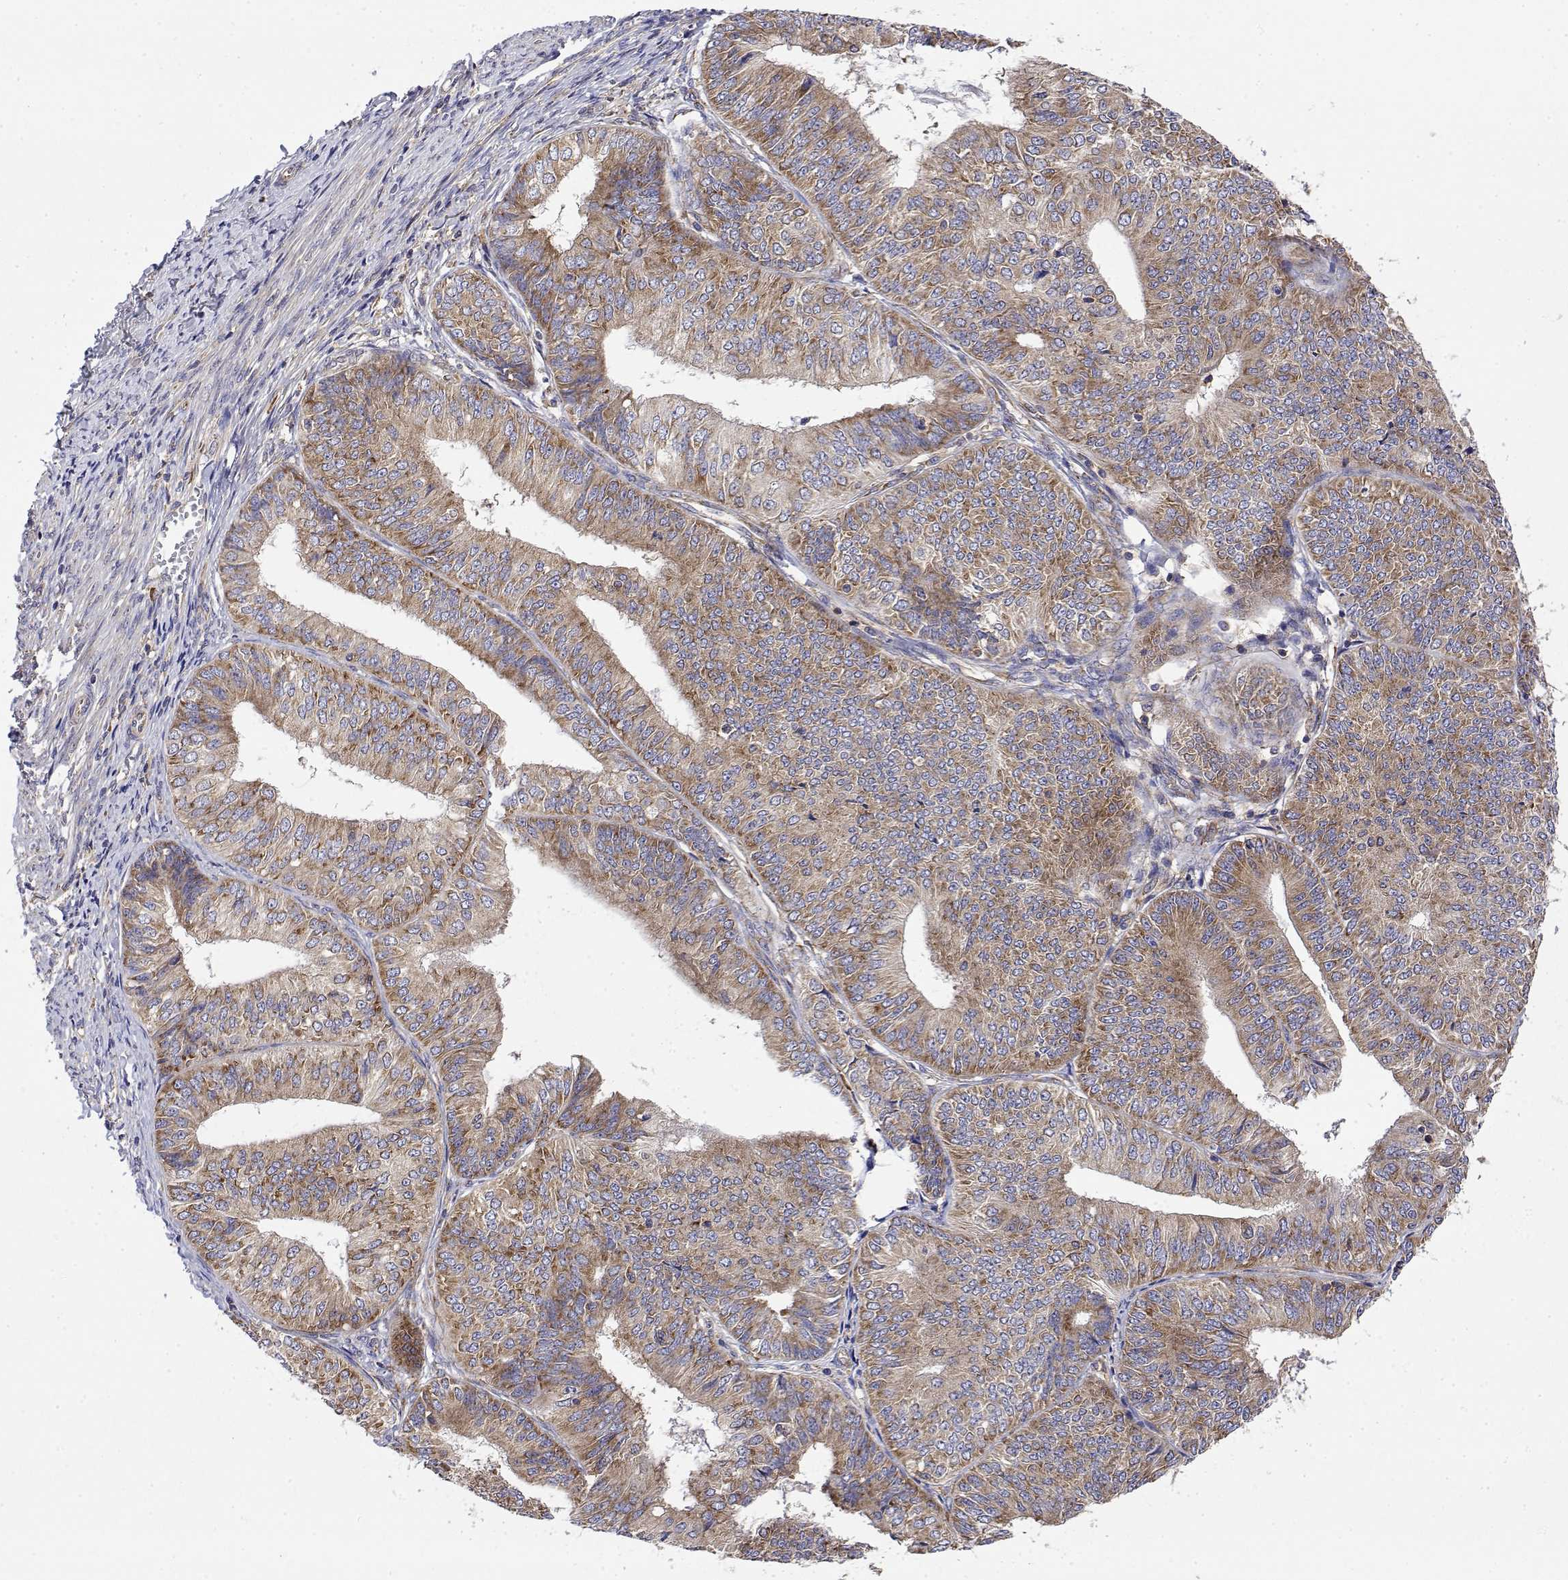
{"staining": {"intensity": "moderate", "quantity": ">75%", "location": "cytoplasmic/membranous"}, "tissue": "endometrial cancer", "cell_type": "Tumor cells", "image_type": "cancer", "snomed": [{"axis": "morphology", "description": "Adenocarcinoma, NOS"}, {"axis": "topography", "description": "Endometrium"}], "caption": "Endometrial cancer stained with a protein marker displays moderate staining in tumor cells.", "gene": "EEF1G", "patient": {"sex": "female", "age": 58}}